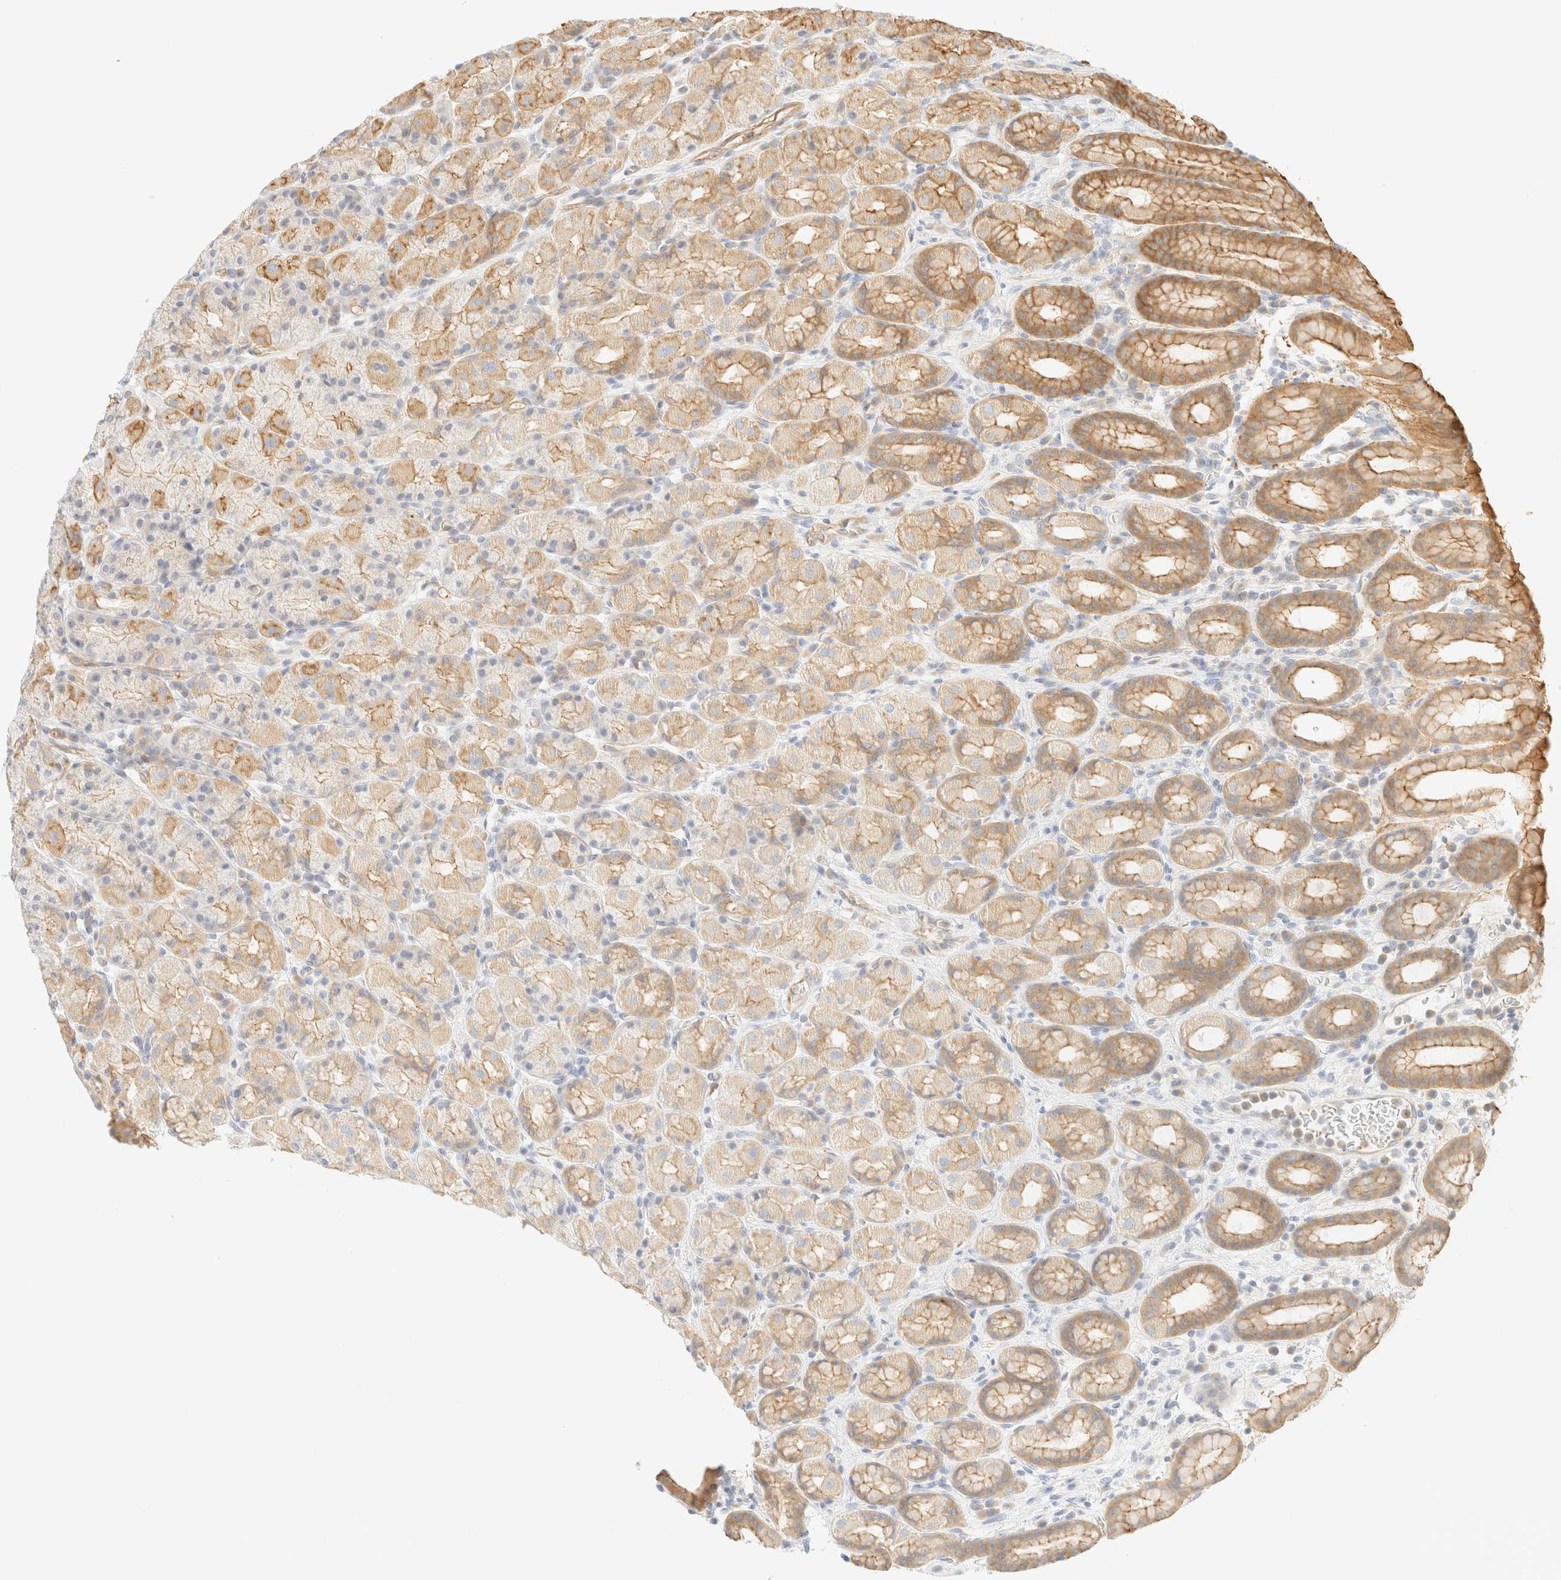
{"staining": {"intensity": "moderate", "quantity": "25%-75%", "location": "cytoplasmic/membranous"}, "tissue": "stomach", "cell_type": "Glandular cells", "image_type": "normal", "snomed": [{"axis": "morphology", "description": "Normal tissue, NOS"}, {"axis": "topography", "description": "Stomach, upper"}], "caption": "High-power microscopy captured an IHC photomicrograph of unremarkable stomach, revealing moderate cytoplasmic/membranous positivity in approximately 25%-75% of glandular cells.", "gene": "OTOP2", "patient": {"sex": "male", "age": 68}}